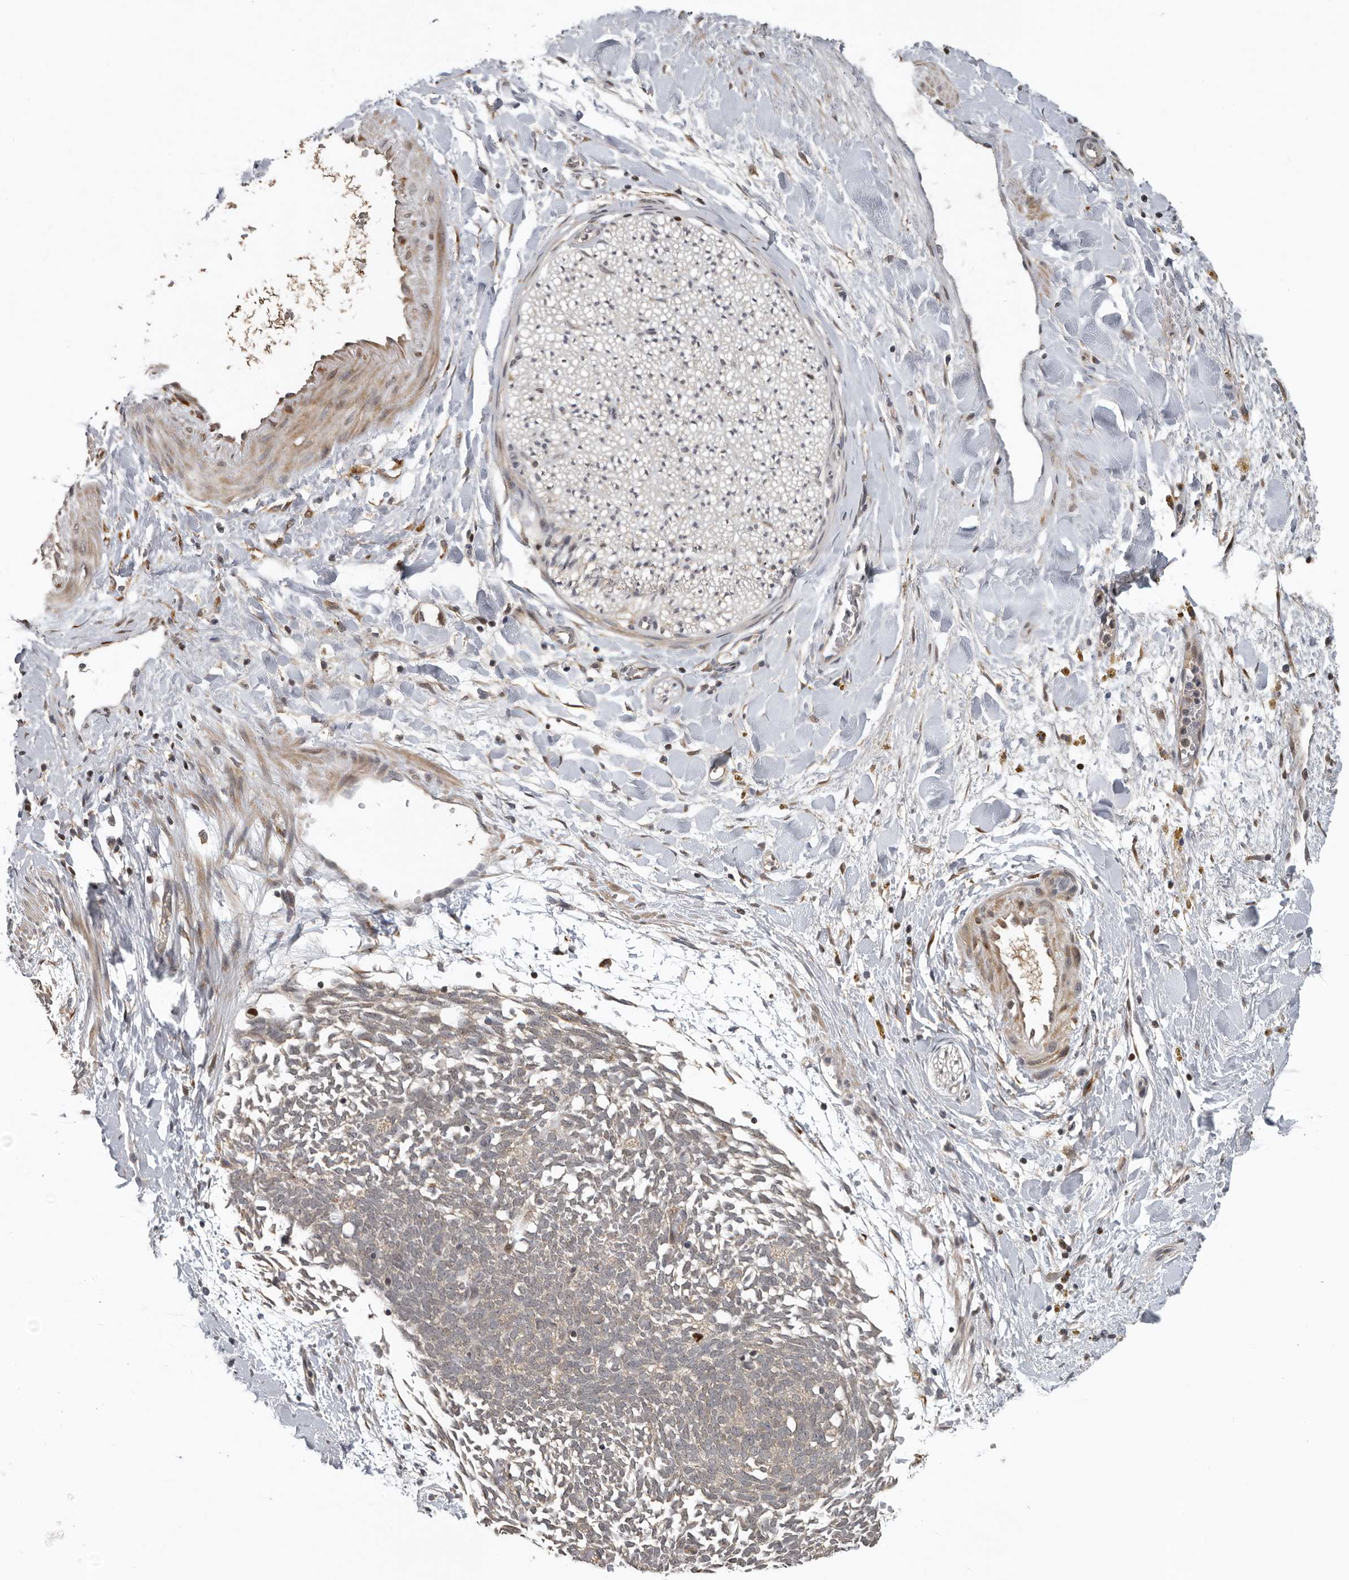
{"staining": {"intensity": "negative", "quantity": "none", "location": "none"}, "tissue": "adipose tissue", "cell_type": "Adipocytes", "image_type": "normal", "snomed": [{"axis": "morphology", "description": "Normal tissue, NOS"}, {"axis": "topography", "description": "Kidney"}, {"axis": "topography", "description": "Peripheral nerve tissue"}], "caption": "IHC image of normal adipose tissue: human adipose tissue stained with DAB (3,3'-diaminobenzidine) exhibits no significant protein staining in adipocytes. (DAB (3,3'-diaminobenzidine) IHC with hematoxylin counter stain).", "gene": "HENMT1", "patient": {"sex": "male", "age": 7}}